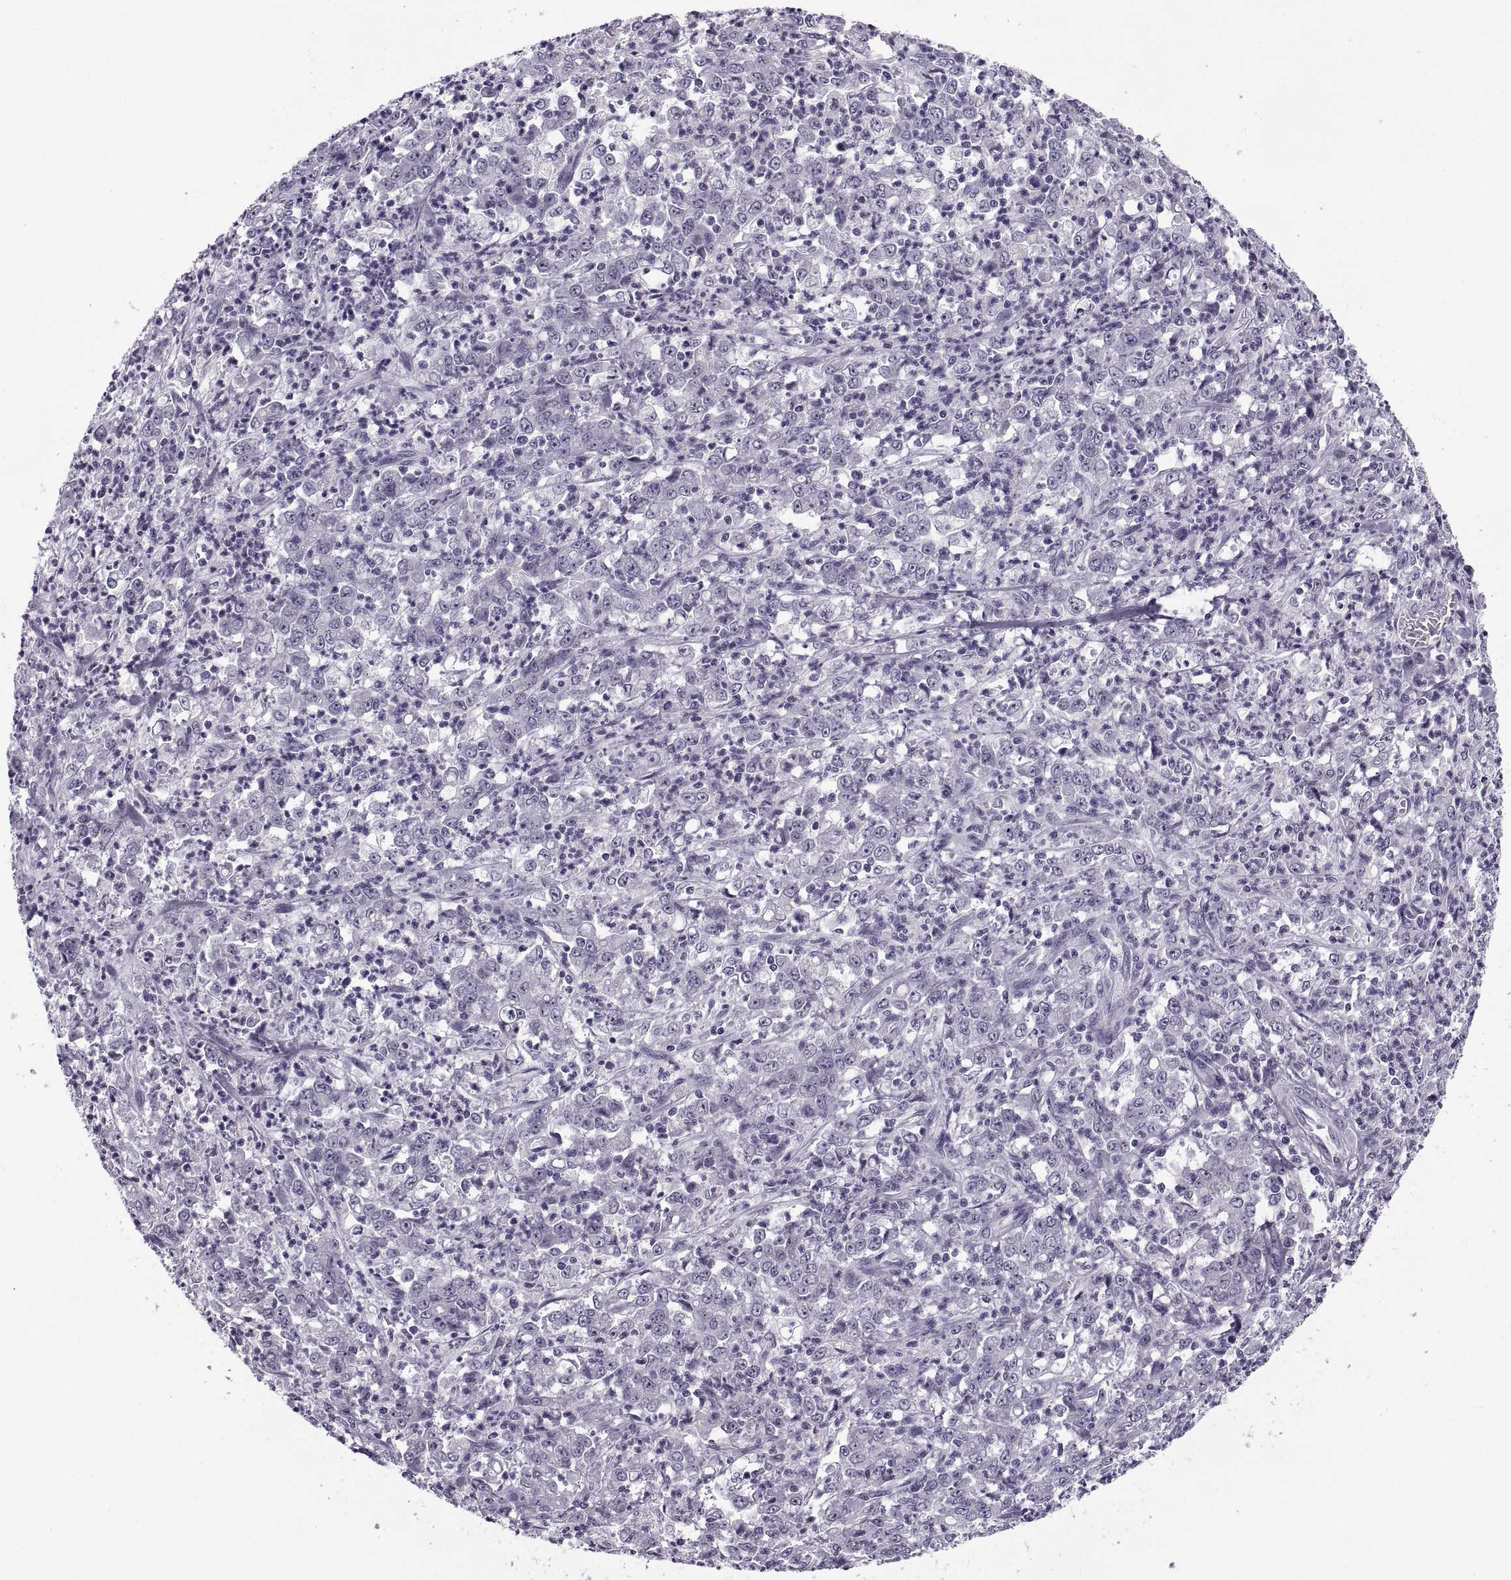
{"staining": {"intensity": "negative", "quantity": "none", "location": "none"}, "tissue": "stomach cancer", "cell_type": "Tumor cells", "image_type": "cancer", "snomed": [{"axis": "morphology", "description": "Adenocarcinoma, NOS"}, {"axis": "topography", "description": "Stomach, lower"}], "caption": "This photomicrograph is of adenocarcinoma (stomach) stained with immunohistochemistry to label a protein in brown with the nuclei are counter-stained blue. There is no staining in tumor cells. The staining is performed using DAB (3,3'-diaminobenzidine) brown chromogen with nuclei counter-stained in using hematoxylin.", "gene": "TBC1D3G", "patient": {"sex": "female", "age": 71}}